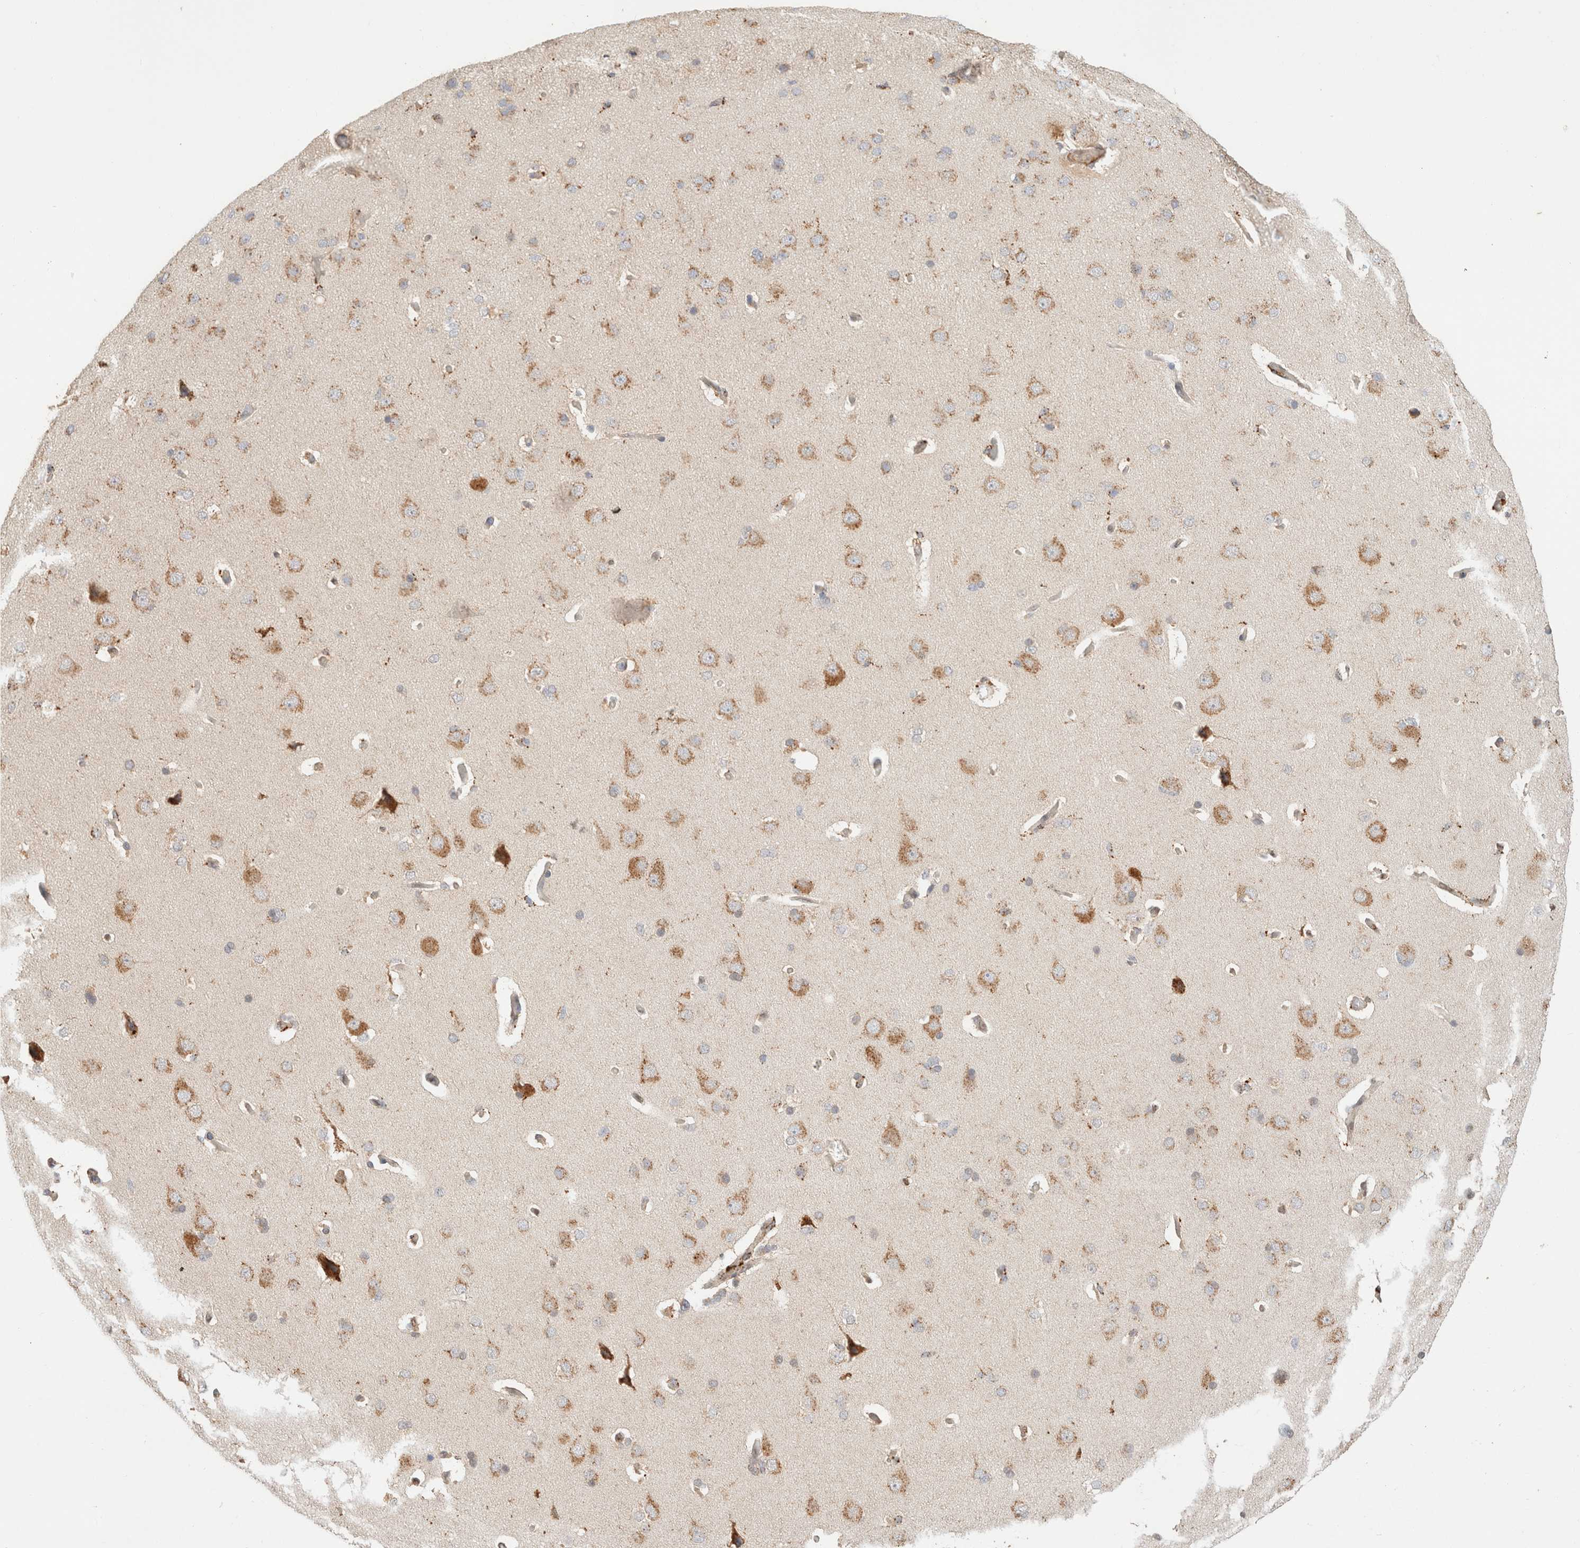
{"staining": {"intensity": "weak", "quantity": ">75%", "location": "cytoplasmic/membranous"}, "tissue": "cerebral cortex", "cell_type": "Endothelial cells", "image_type": "normal", "snomed": [{"axis": "morphology", "description": "Normal tissue, NOS"}, {"axis": "topography", "description": "Cerebral cortex"}], "caption": "This is a micrograph of immunohistochemistry staining of normal cerebral cortex, which shows weak expression in the cytoplasmic/membranous of endothelial cells.", "gene": "RABEPK", "patient": {"sex": "male", "age": 62}}